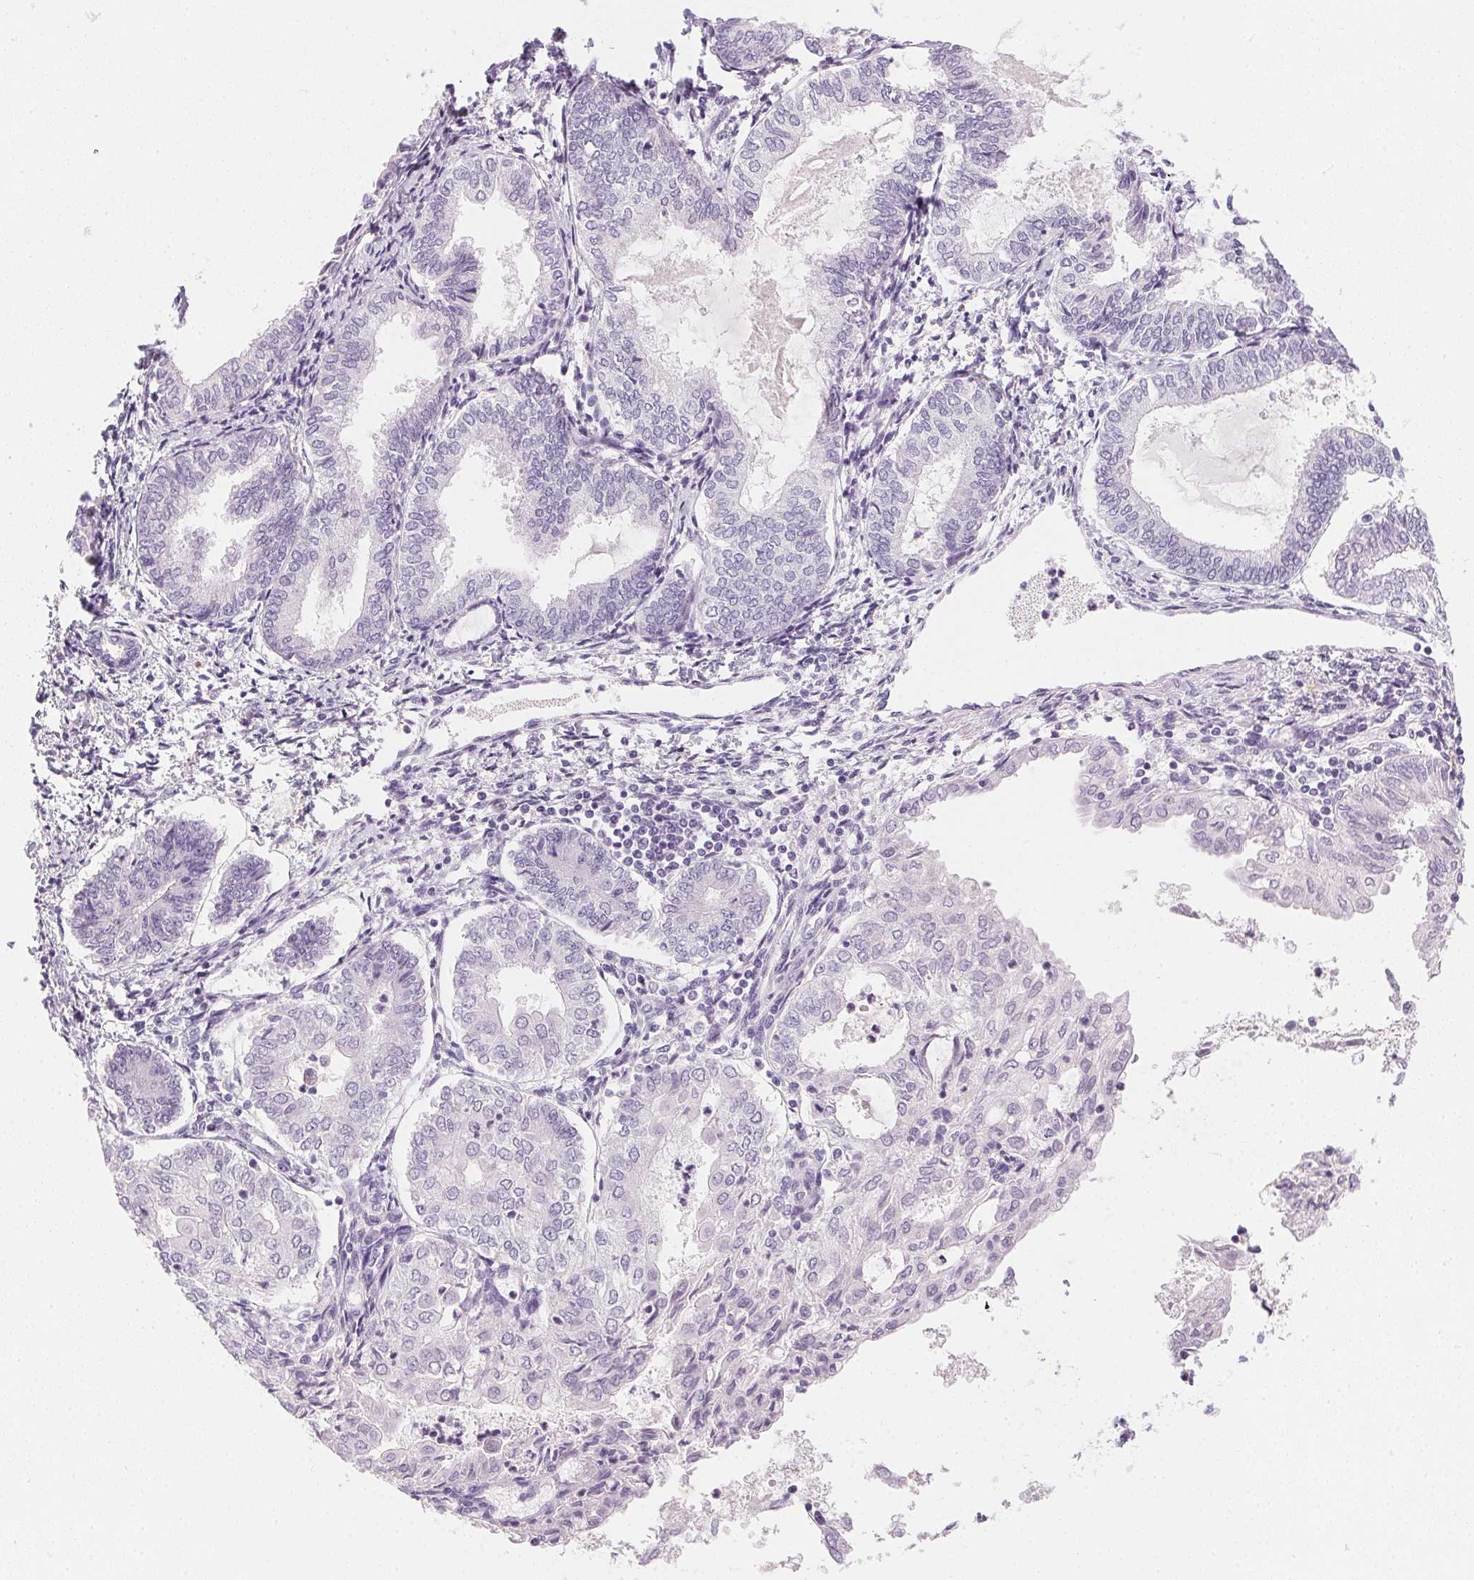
{"staining": {"intensity": "negative", "quantity": "none", "location": "none"}, "tissue": "endometrial cancer", "cell_type": "Tumor cells", "image_type": "cancer", "snomed": [{"axis": "morphology", "description": "Adenocarcinoma, NOS"}, {"axis": "topography", "description": "Endometrium"}], "caption": "This is an immunohistochemistry micrograph of endometrial cancer. There is no expression in tumor cells.", "gene": "PPY", "patient": {"sex": "female", "age": 68}}